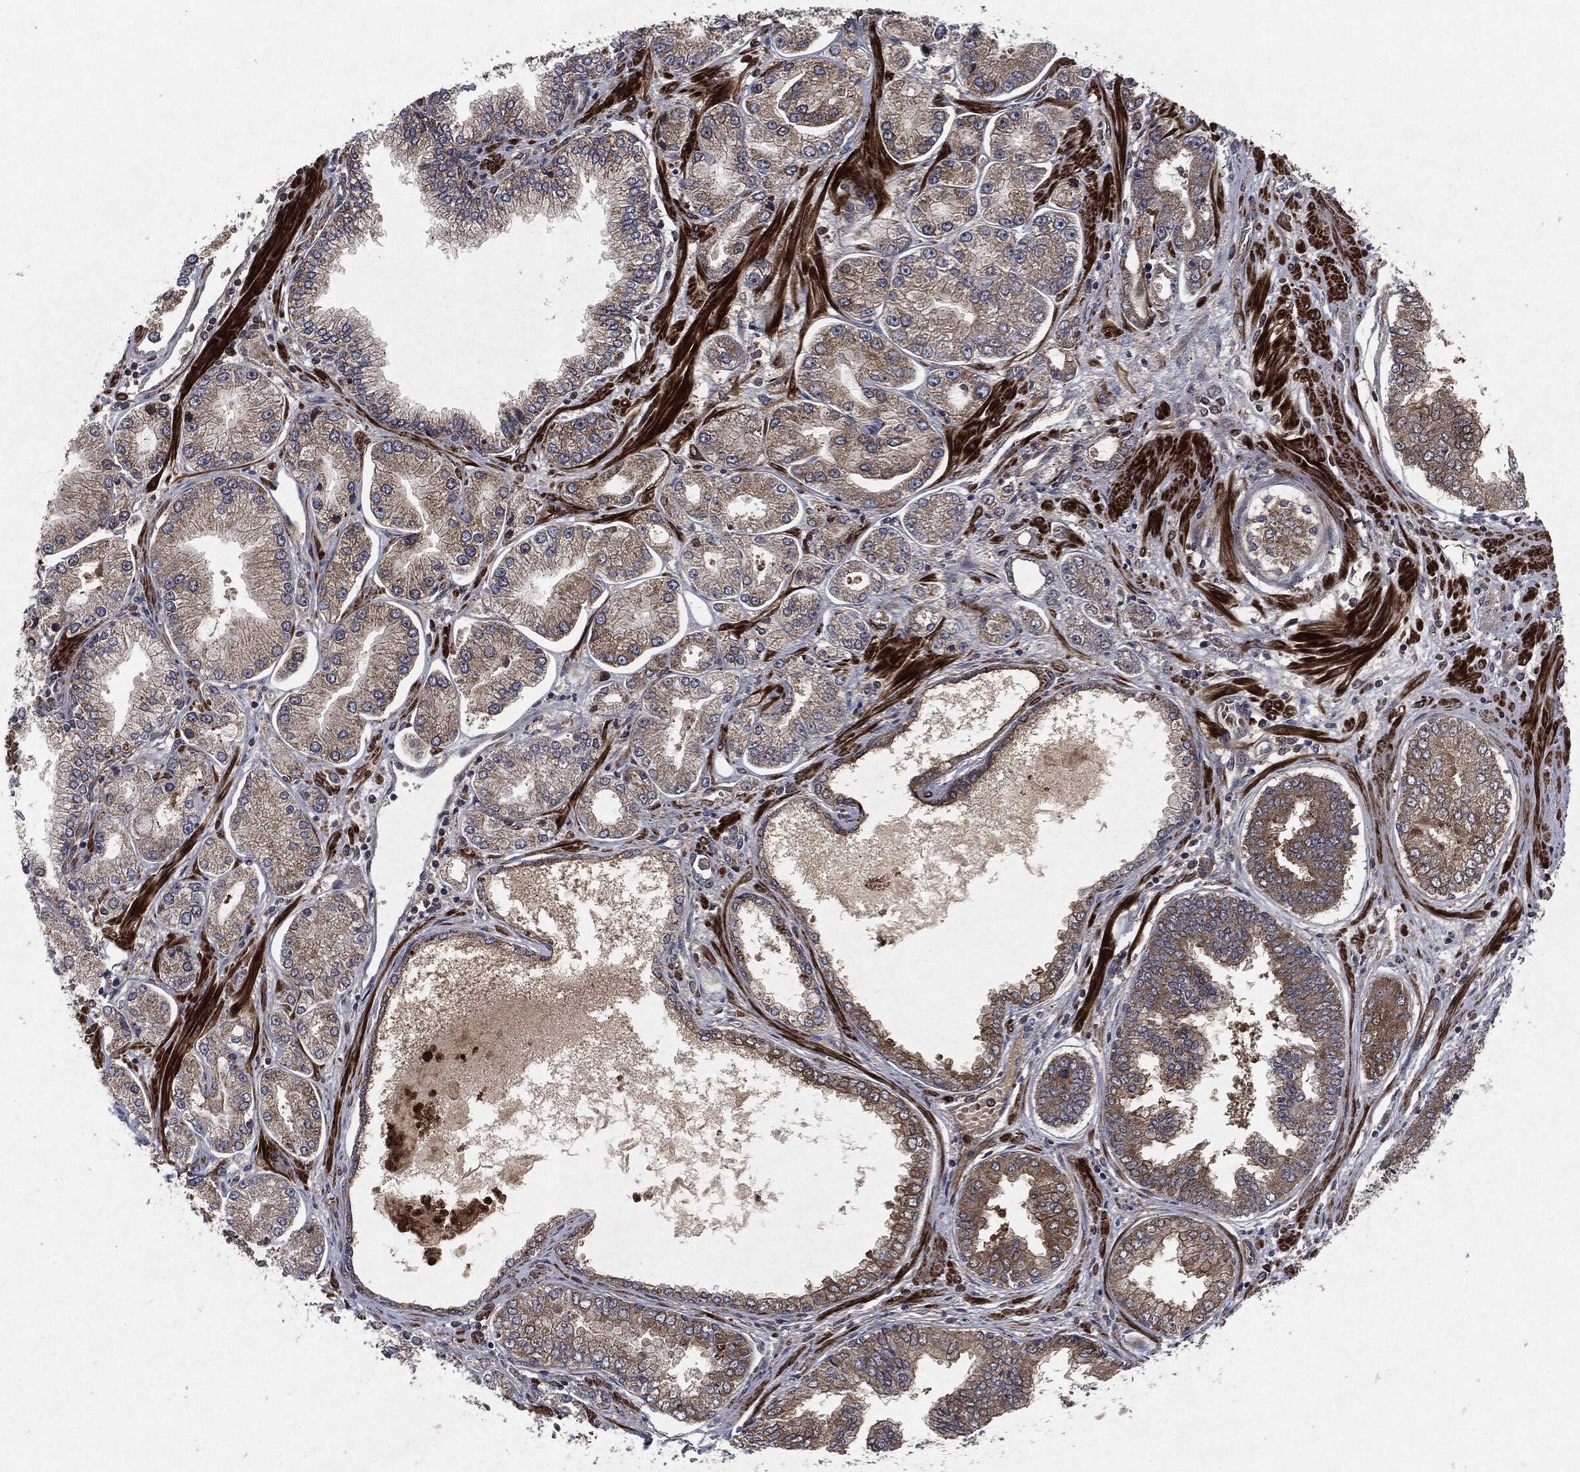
{"staining": {"intensity": "moderate", "quantity": "25%-75%", "location": "cytoplasmic/membranous"}, "tissue": "prostate cancer", "cell_type": "Tumor cells", "image_type": "cancer", "snomed": [{"axis": "morphology", "description": "Adenocarcinoma, Low grade"}, {"axis": "topography", "description": "Prostate"}], "caption": "Moderate cytoplasmic/membranous positivity is seen in about 25%-75% of tumor cells in prostate adenocarcinoma (low-grade).", "gene": "RAF1", "patient": {"sex": "male", "age": 72}}